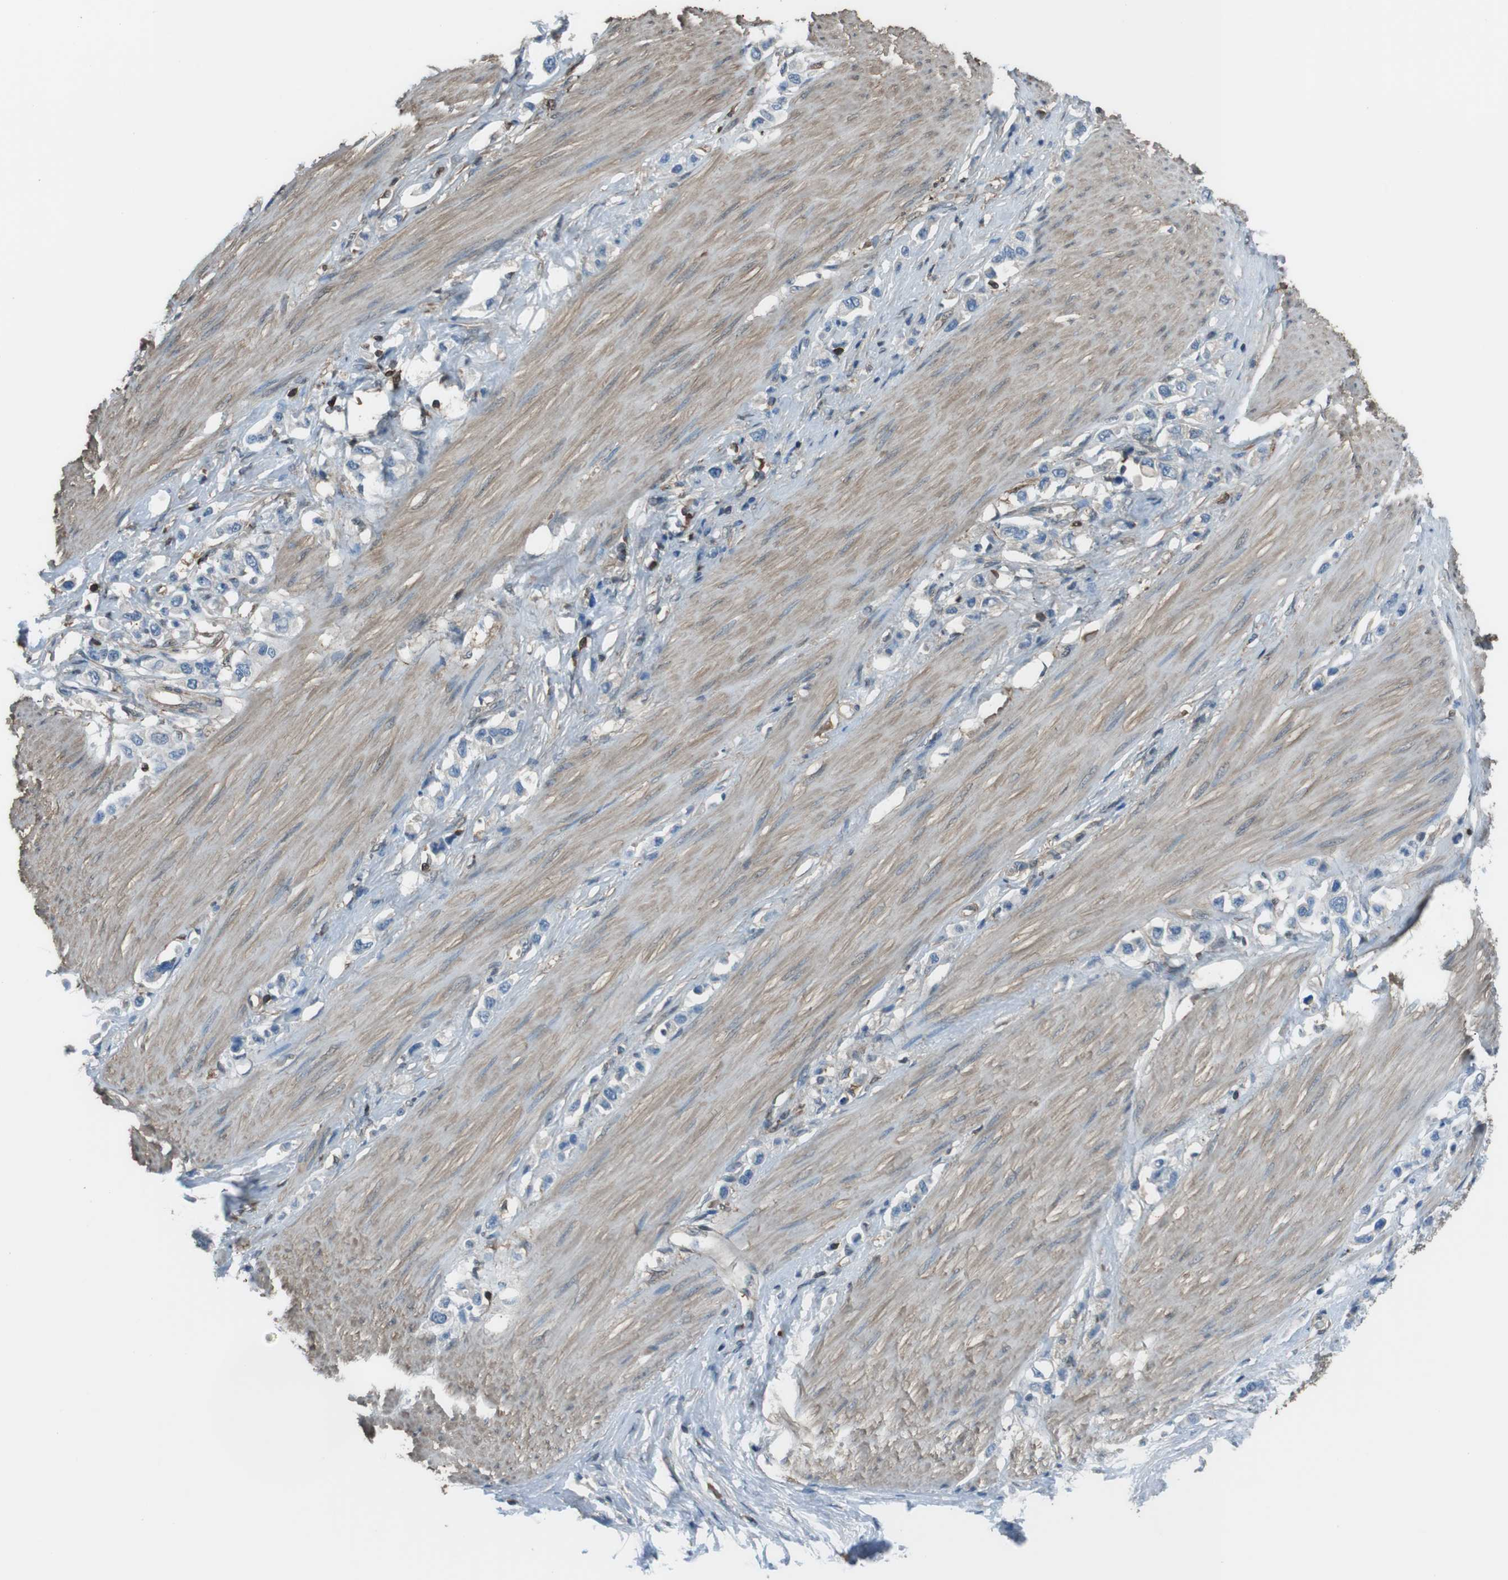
{"staining": {"intensity": "negative", "quantity": "none", "location": "none"}, "tissue": "stomach cancer", "cell_type": "Tumor cells", "image_type": "cancer", "snomed": [{"axis": "morphology", "description": "Adenocarcinoma, NOS"}, {"axis": "topography", "description": "Stomach"}], "caption": "Immunohistochemistry (IHC) photomicrograph of human stomach cancer stained for a protein (brown), which displays no positivity in tumor cells.", "gene": "TWSG1", "patient": {"sex": "female", "age": 65}}